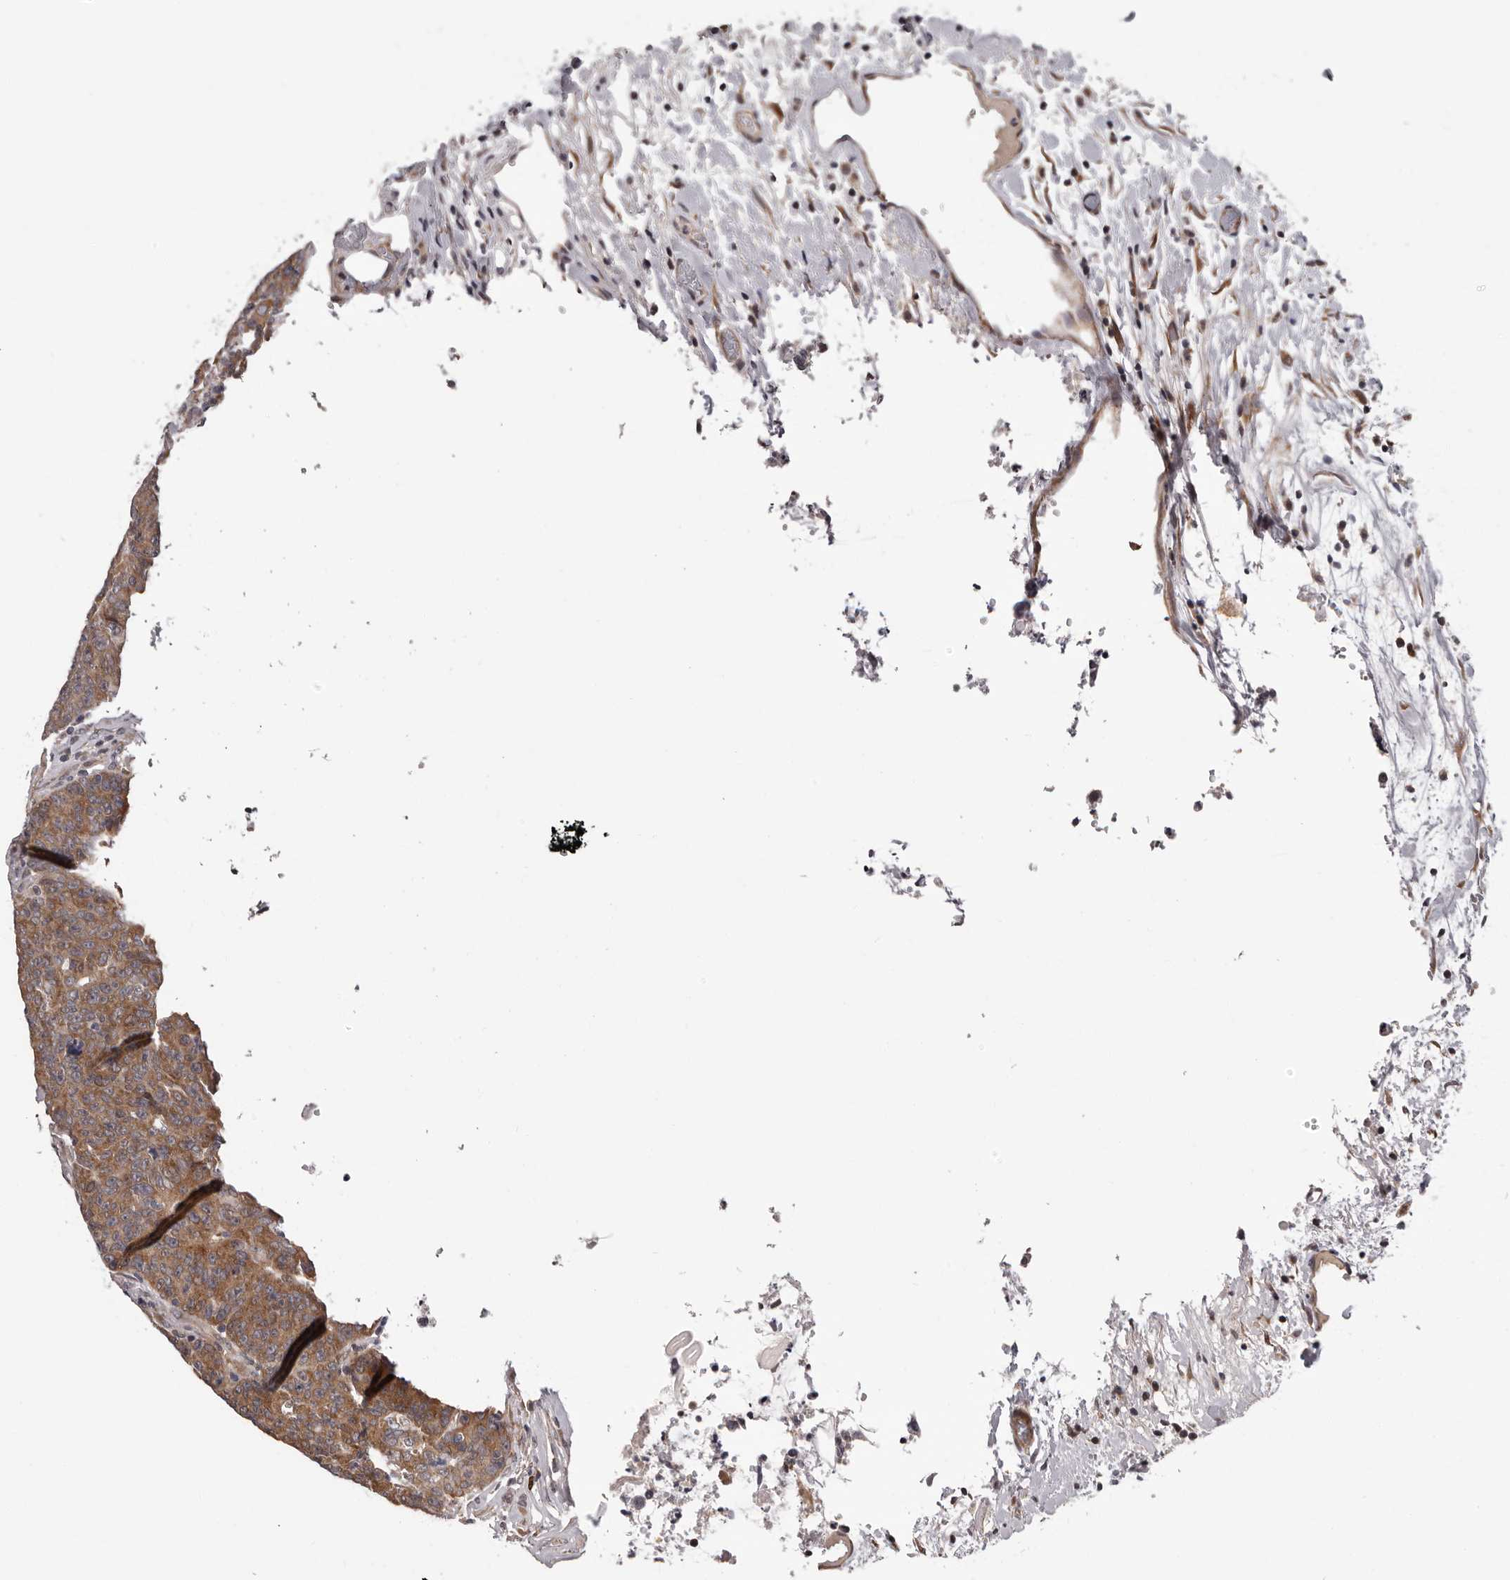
{"staining": {"intensity": "moderate", "quantity": ">75%", "location": "cytoplasmic/membranous"}, "tissue": "colorectal cancer", "cell_type": "Tumor cells", "image_type": "cancer", "snomed": [{"axis": "morphology", "description": "Adenocarcinoma, NOS"}, {"axis": "topography", "description": "Colon"}], "caption": "About >75% of tumor cells in human adenocarcinoma (colorectal) reveal moderate cytoplasmic/membranous protein positivity as visualized by brown immunohistochemical staining.", "gene": "MED8", "patient": {"sex": "female", "age": 53}}